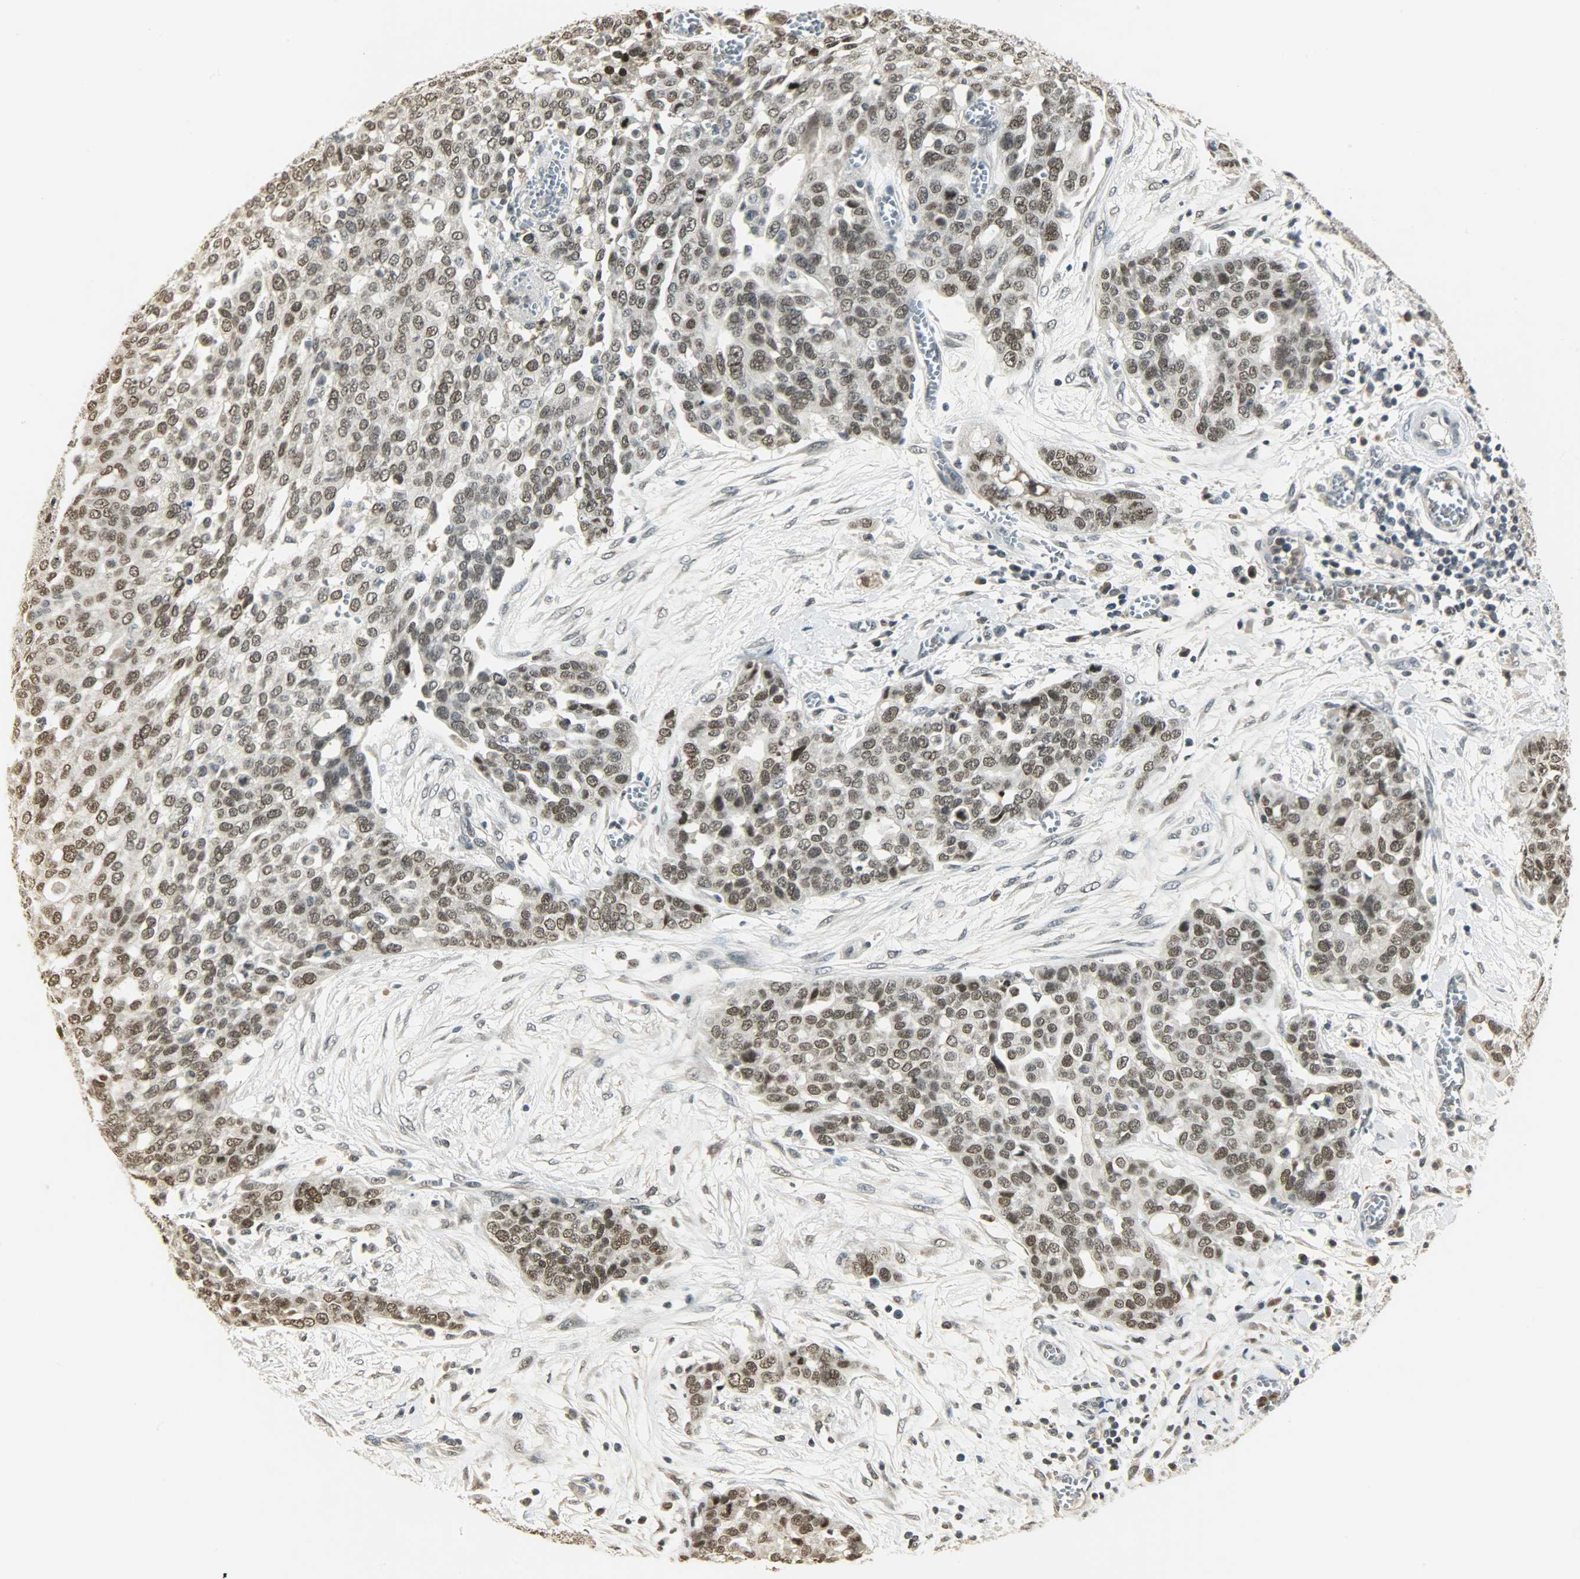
{"staining": {"intensity": "weak", "quantity": "25%-75%", "location": "nuclear"}, "tissue": "ovarian cancer", "cell_type": "Tumor cells", "image_type": "cancer", "snomed": [{"axis": "morphology", "description": "Cystadenocarcinoma, serous, NOS"}, {"axis": "topography", "description": "Soft tissue"}, {"axis": "topography", "description": "Ovary"}], "caption": "Human ovarian cancer (serous cystadenocarcinoma) stained with a protein marker displays weak staining in tumor cells.", "gene": "SMARCA5", "patient": {"sex": "female", "age": 57}}